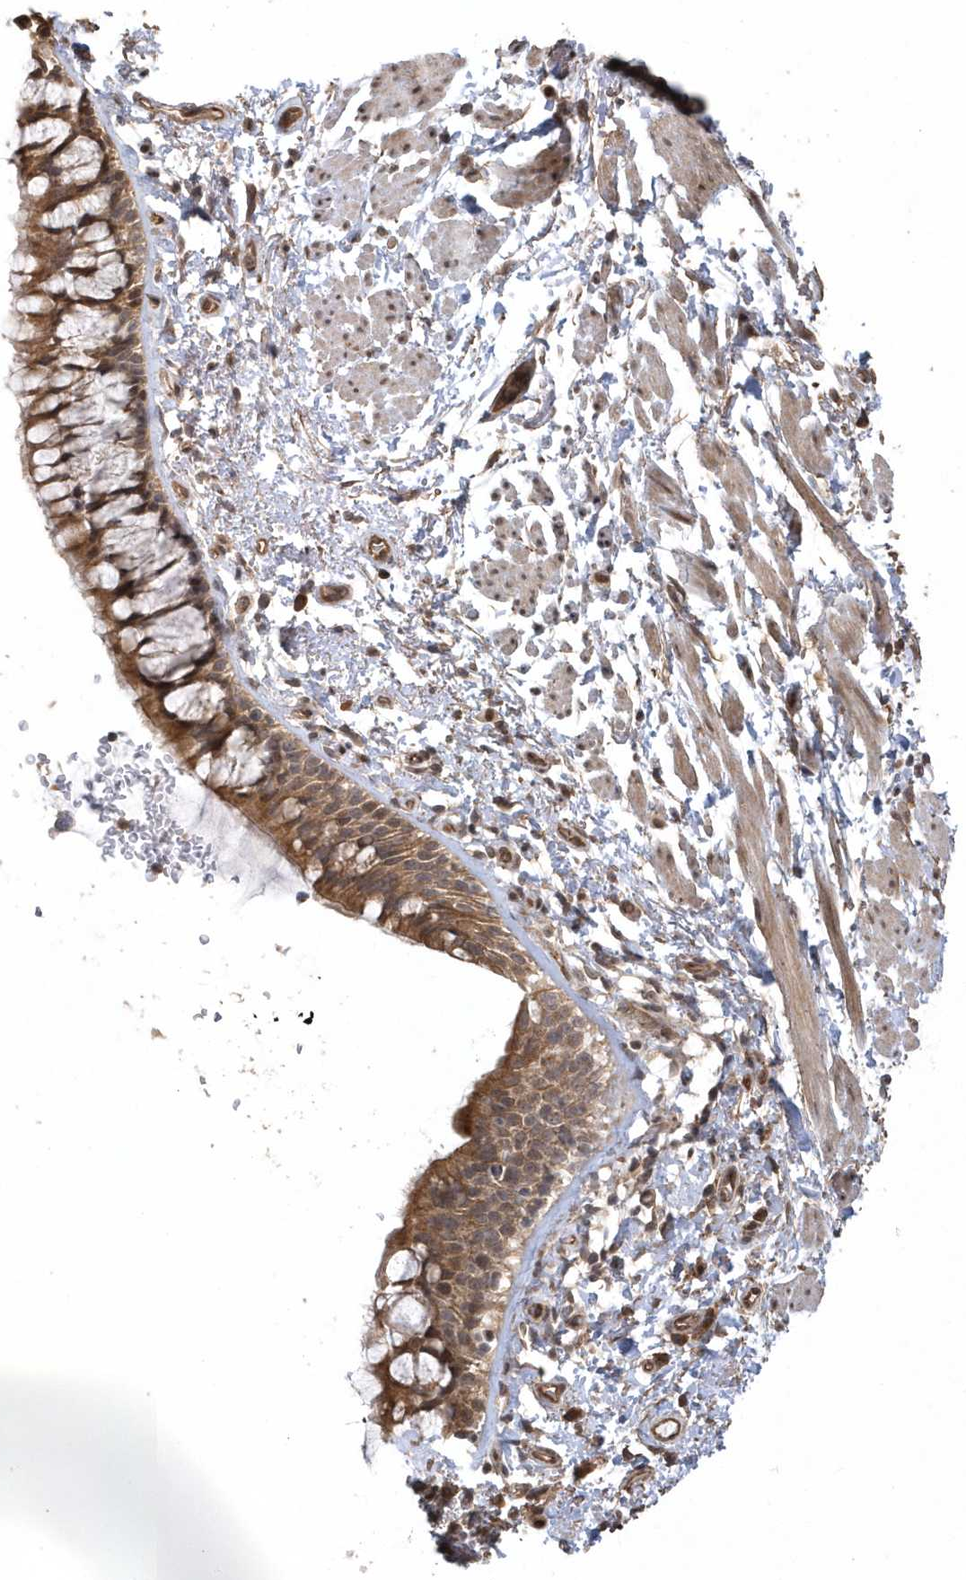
{"staining": {"intensity": "moderate", "quantity": ">75%", "location": "cytoplasmic/membranous"}, "tissue": "bronchus", "cell_type": "Respiratory epithelial cells", "image_type": "normal", "snomed": [{"axis": "morphology", "description": "Normal tissue, NOS"}, {"axis": "topography", "description": "Cartilage tissue"}, {"axis": "topography", "description": "Bronchus"}], "caption": "Protein analysis of benign bronchus displays moderate cytoplasmic/membranous staining in about >75% of respiratory epithelial cells. (Brightfield microscopy of DAB IHC at high magnification).", "gene": "HERPUD1", "patient": {"sex": "female", "age": 73}}